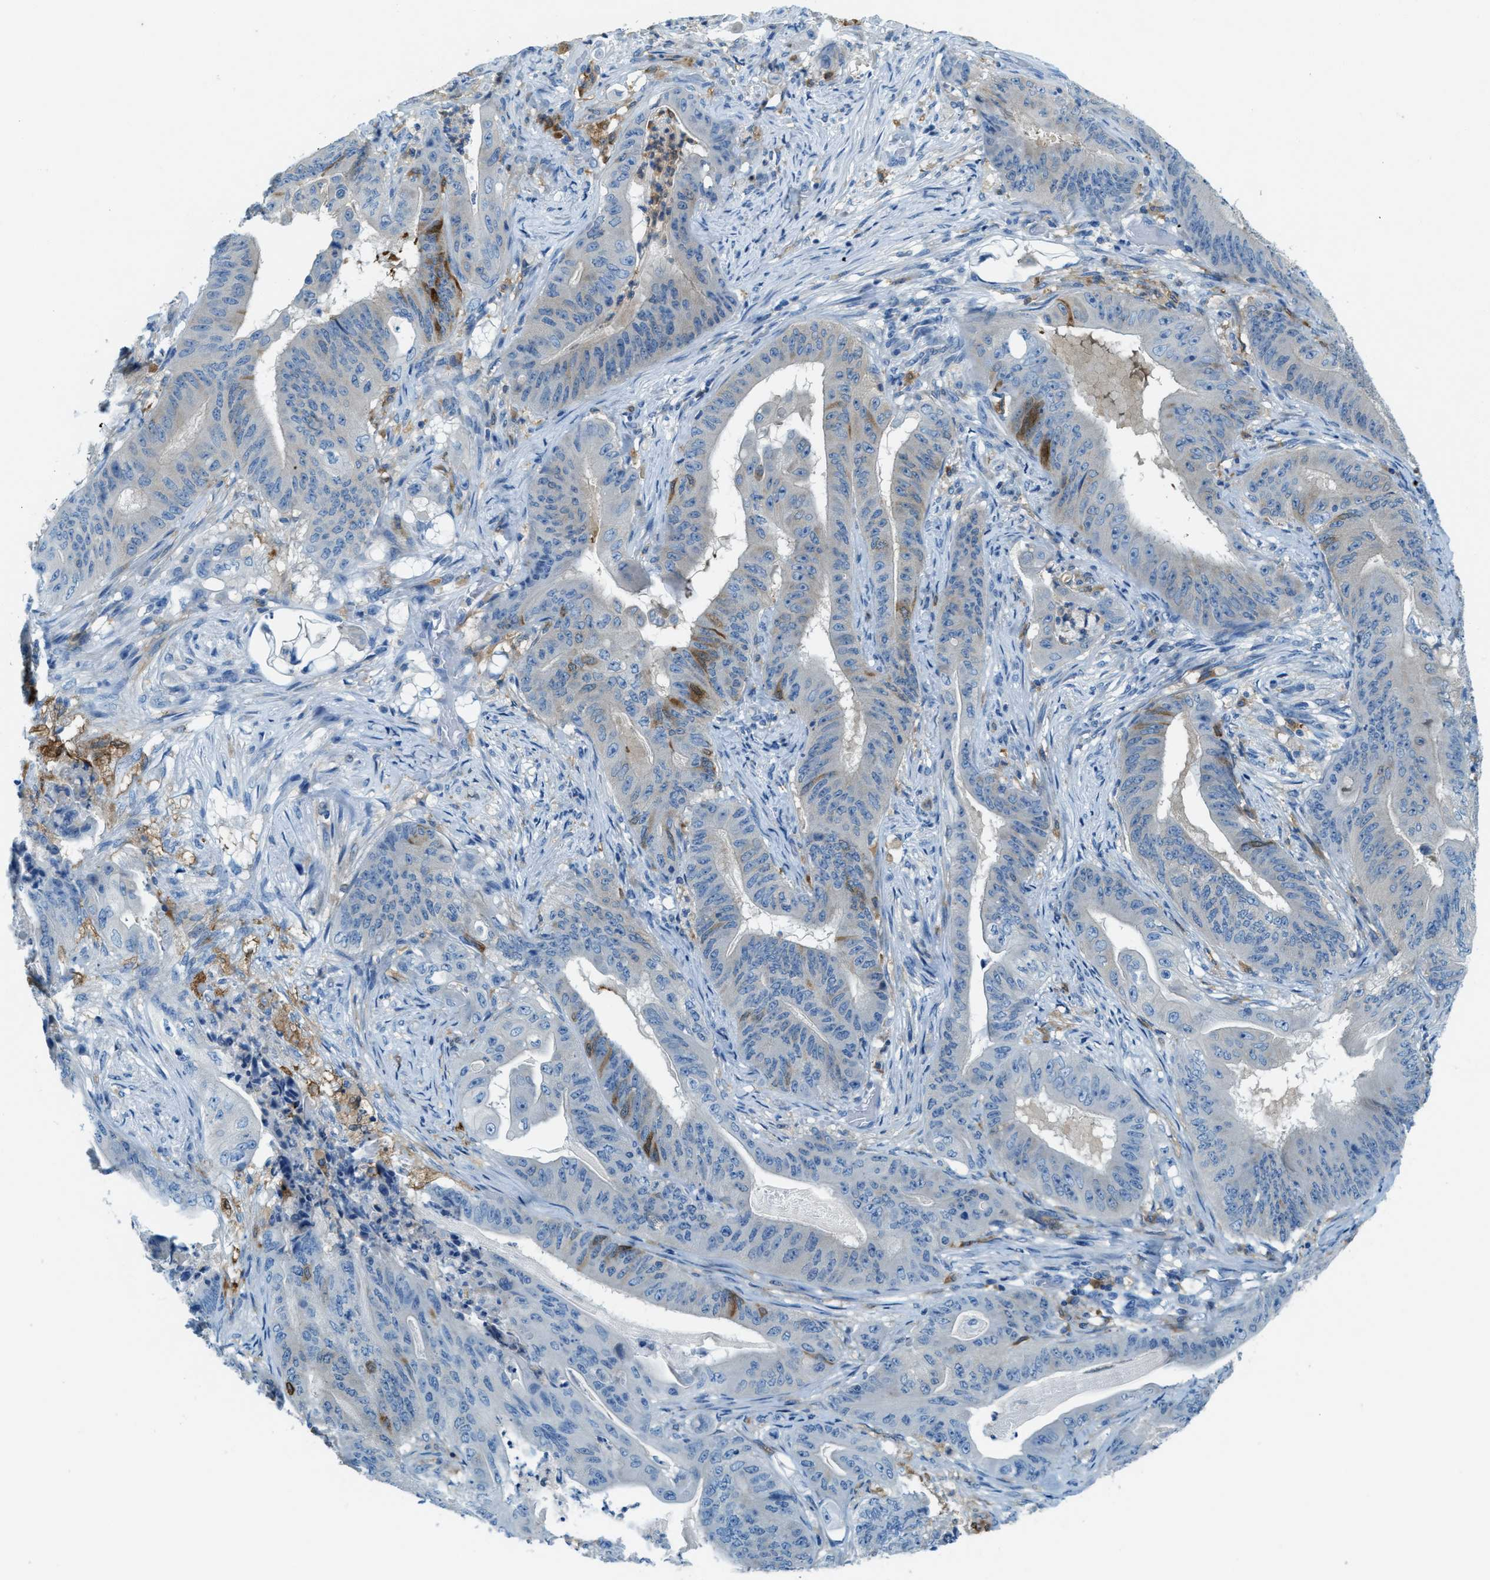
{"staining": {"intensity": "moderate", "quantity": "<25%", "location": "cytoplasmic/membranous"}, "tissue": "stomach cancer", "cell_type": "Tumor cells", "image_type": "cancer", "snomed": [{"axis": "morphology", "description": "Adenocarcinoma, NOS"}, {"axis": "topography", "description": "Stomach"}], "caption": "DAB immunohistochemical staining of adenocarcinoma (stomach) shows moderate cytoplasmic/membranous protein positivity in about <25% of tumor cells. The staining was performed using DAB, with brown indicating positive protein expression. Nuclei are stained blue with hematoxylin.", "gene": "MATCAP2", "patient": {"sex": "female", "age": 73}}